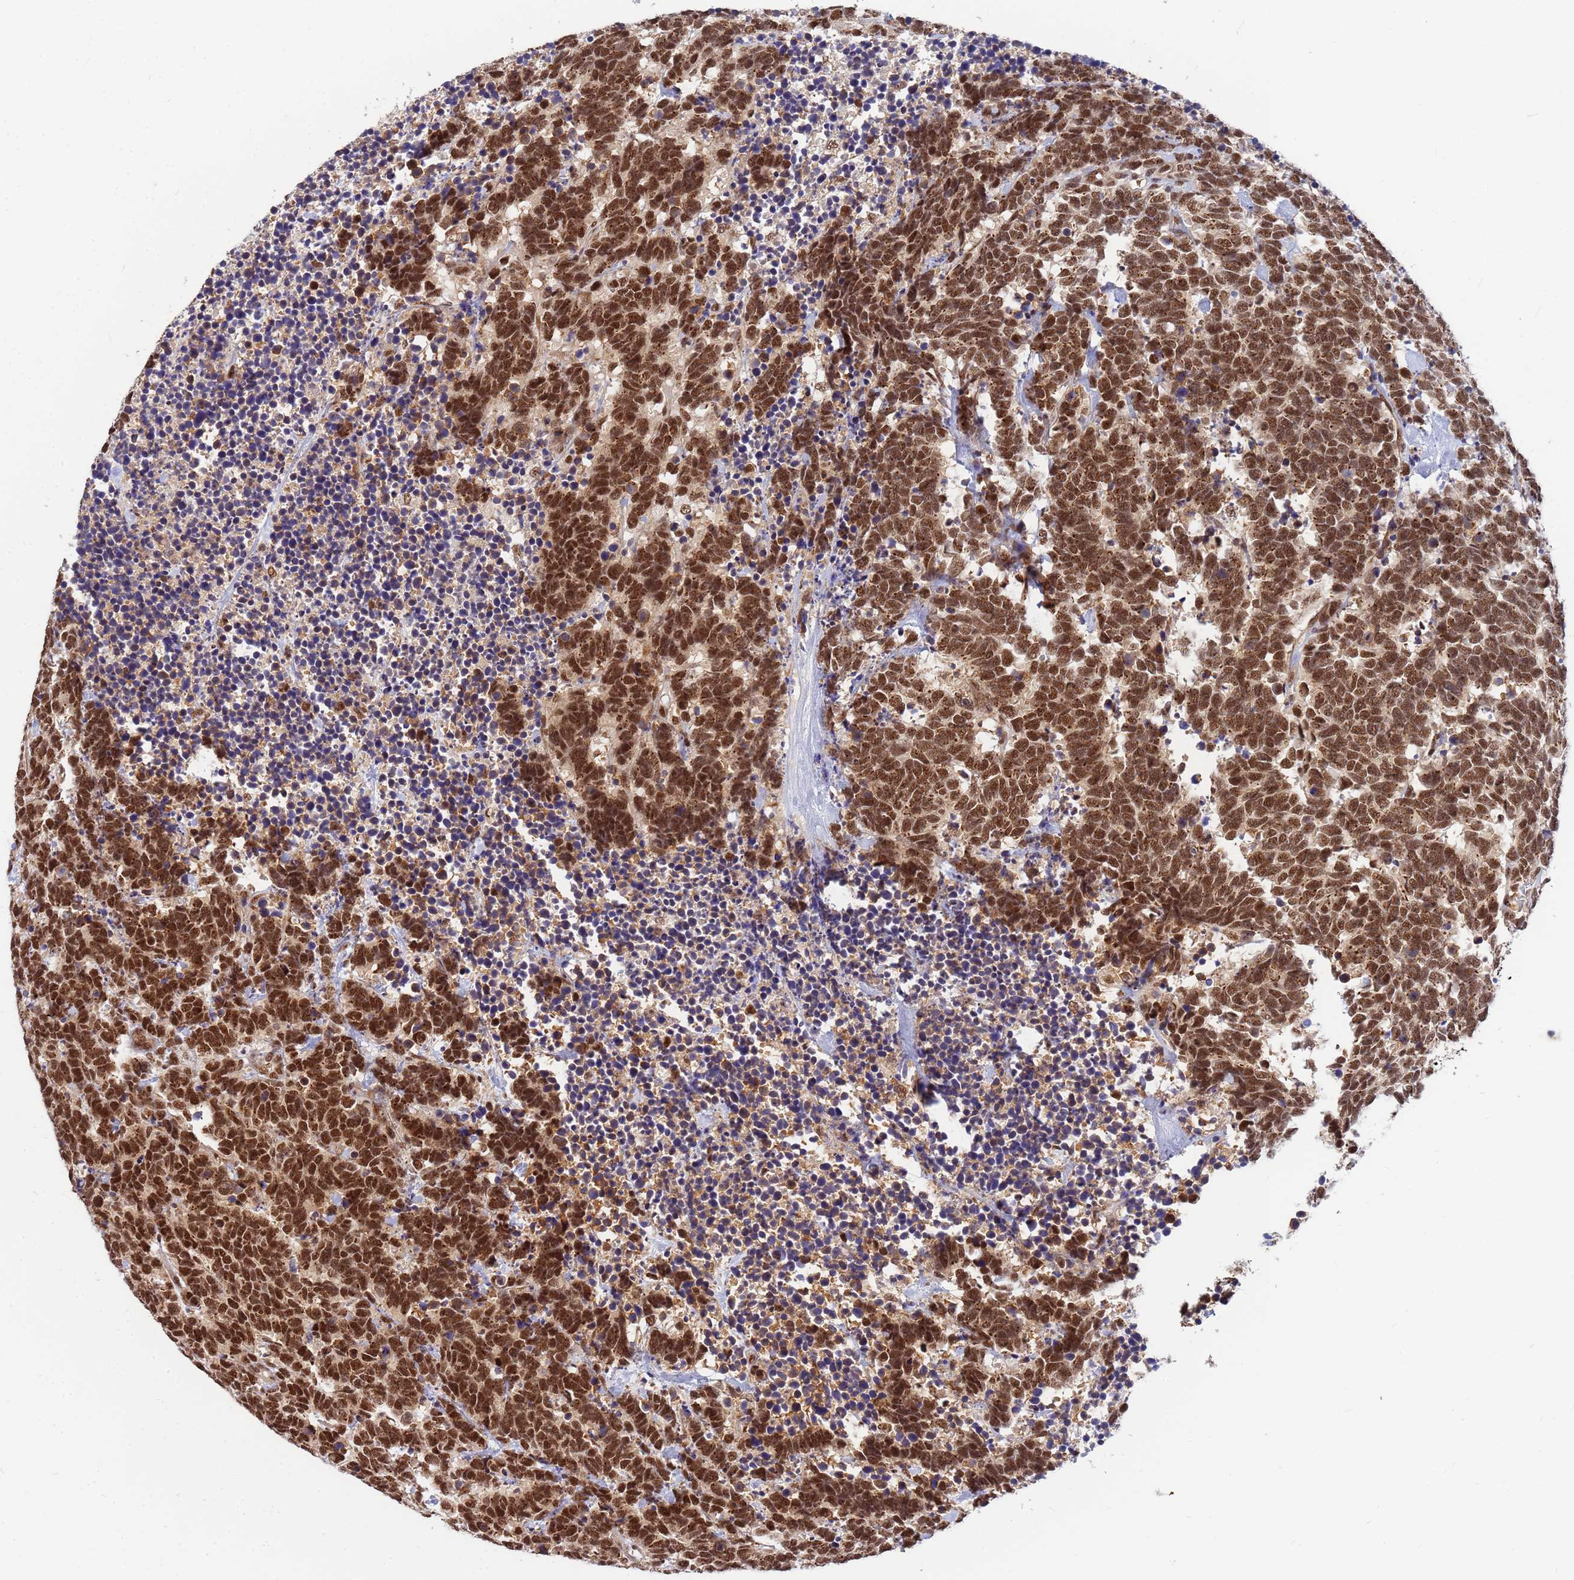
{"staining": {"intensity": "strong", "quantity": ">75%", "location": "cytoplasmic/membranous,nuclear"}, "tissue": "carcinoid", "cell_type": "Tumor cells", "image_type": "cancer", "snomed": [{"axis": "morphology", "description": "Carcinoma, NOS"}, {"axis": "morphology", "description": "Carcinoid, malignant, NOS"}, {"axis": "topography", "description": "Urinary bladder"}], "caption": "About >75% of tumor cells in carcinoid display strong cytoplasmic/membranous and nuclear protein expression as visualized by brown immunohistochemical staining.", "gene": "NCBP2", "patient": {"sex": "male", "age": 57}}